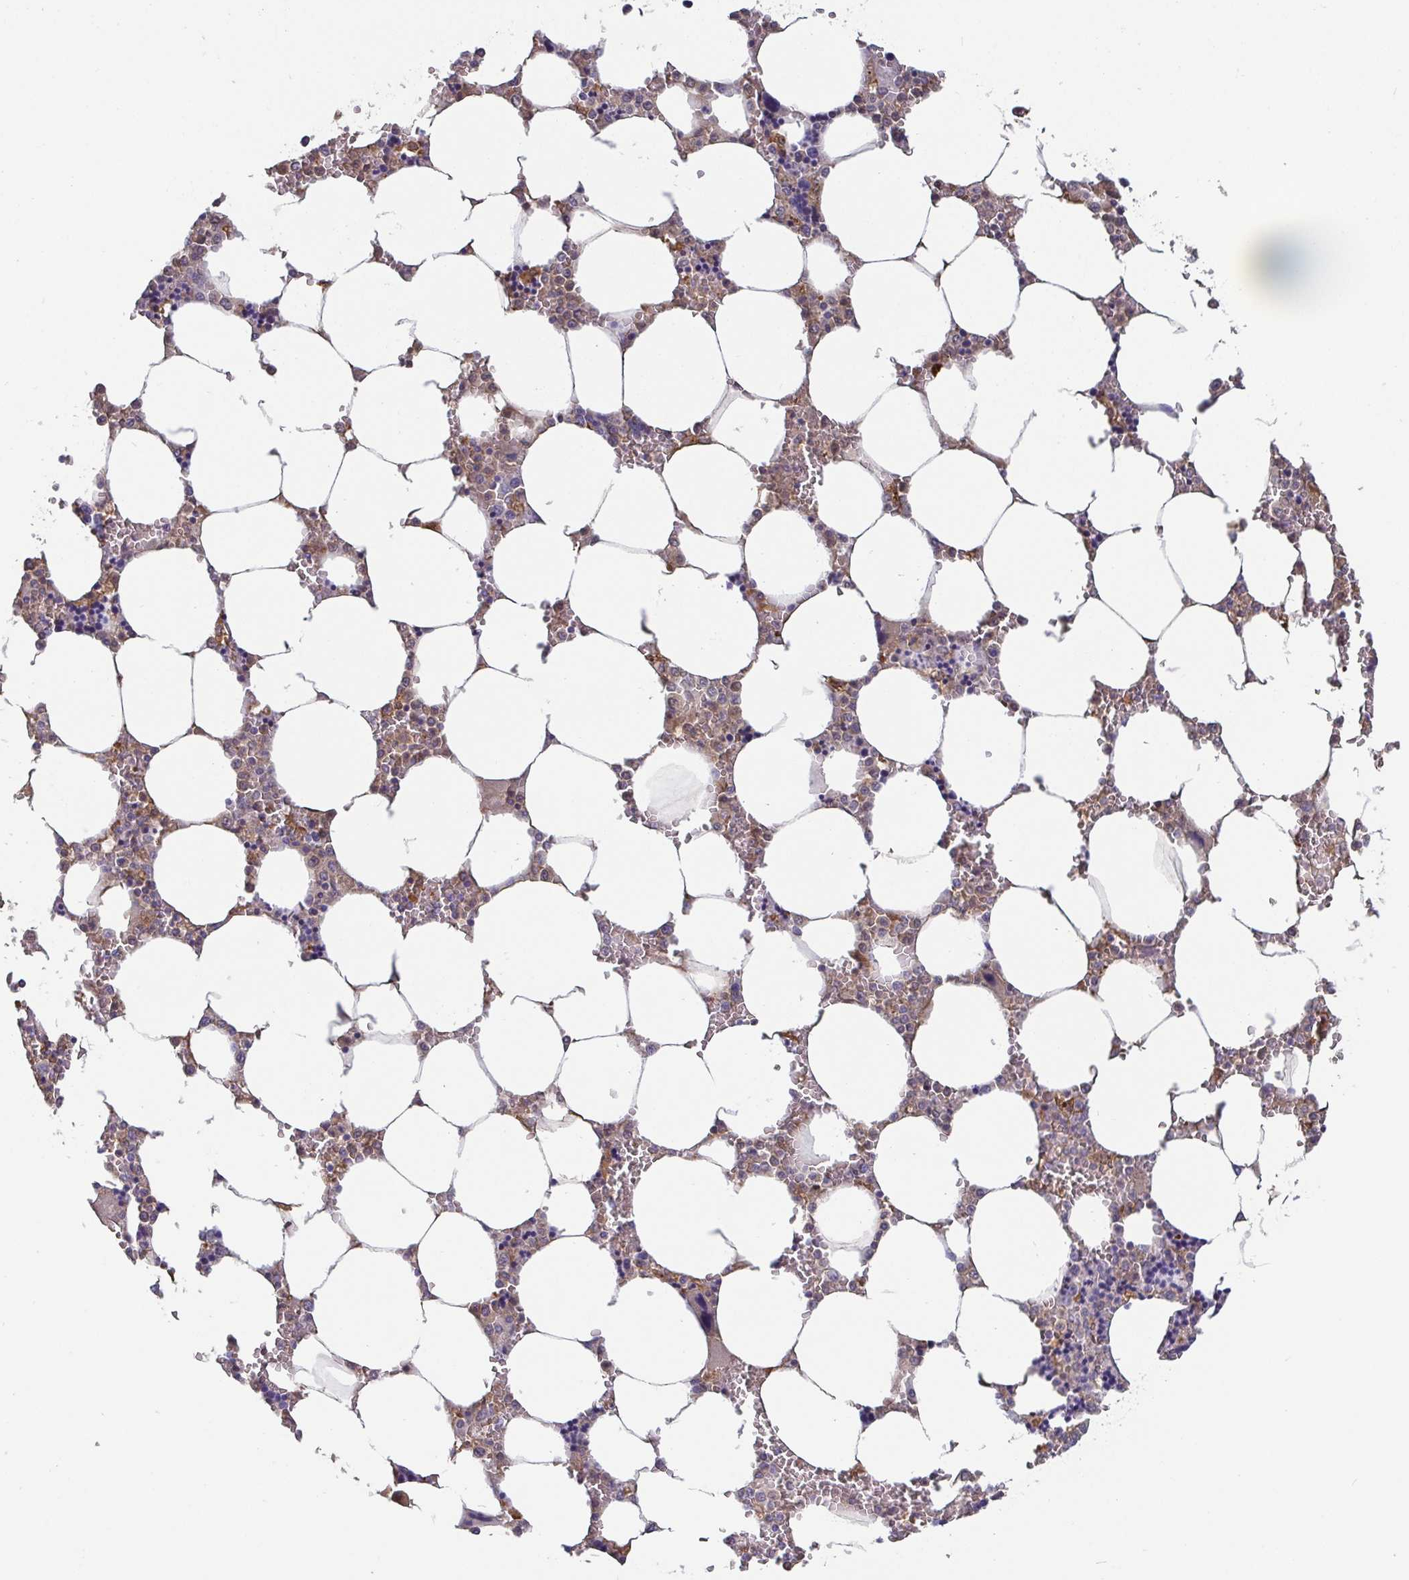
{"staining": {"intensity": "negative", "quantity": "none", "location": "none"}, "tissue": "bone marrow", "cell_type": "Hematopoietic cells", "image_type": "normal", "snomed": [{"axis": "morphology", "description": "Normal tissue, NOS"}, {"axis": "topography", "description": "Bone marrow"}], "caption": "Immunohistochemistry (IHC) micrograph of benign bone marrow: bone marrow stained with DAB reveals no significant protein staining in hematopoietic cells. (Stains: DAB (3,3'-diaminobenzidine) immunohistochemistry with hematoxylin counter stain, Microscopy: brightfield microscopy at high magnification).", "gene": "IDH1", "patient": {"sex": "male", "age": 64}}